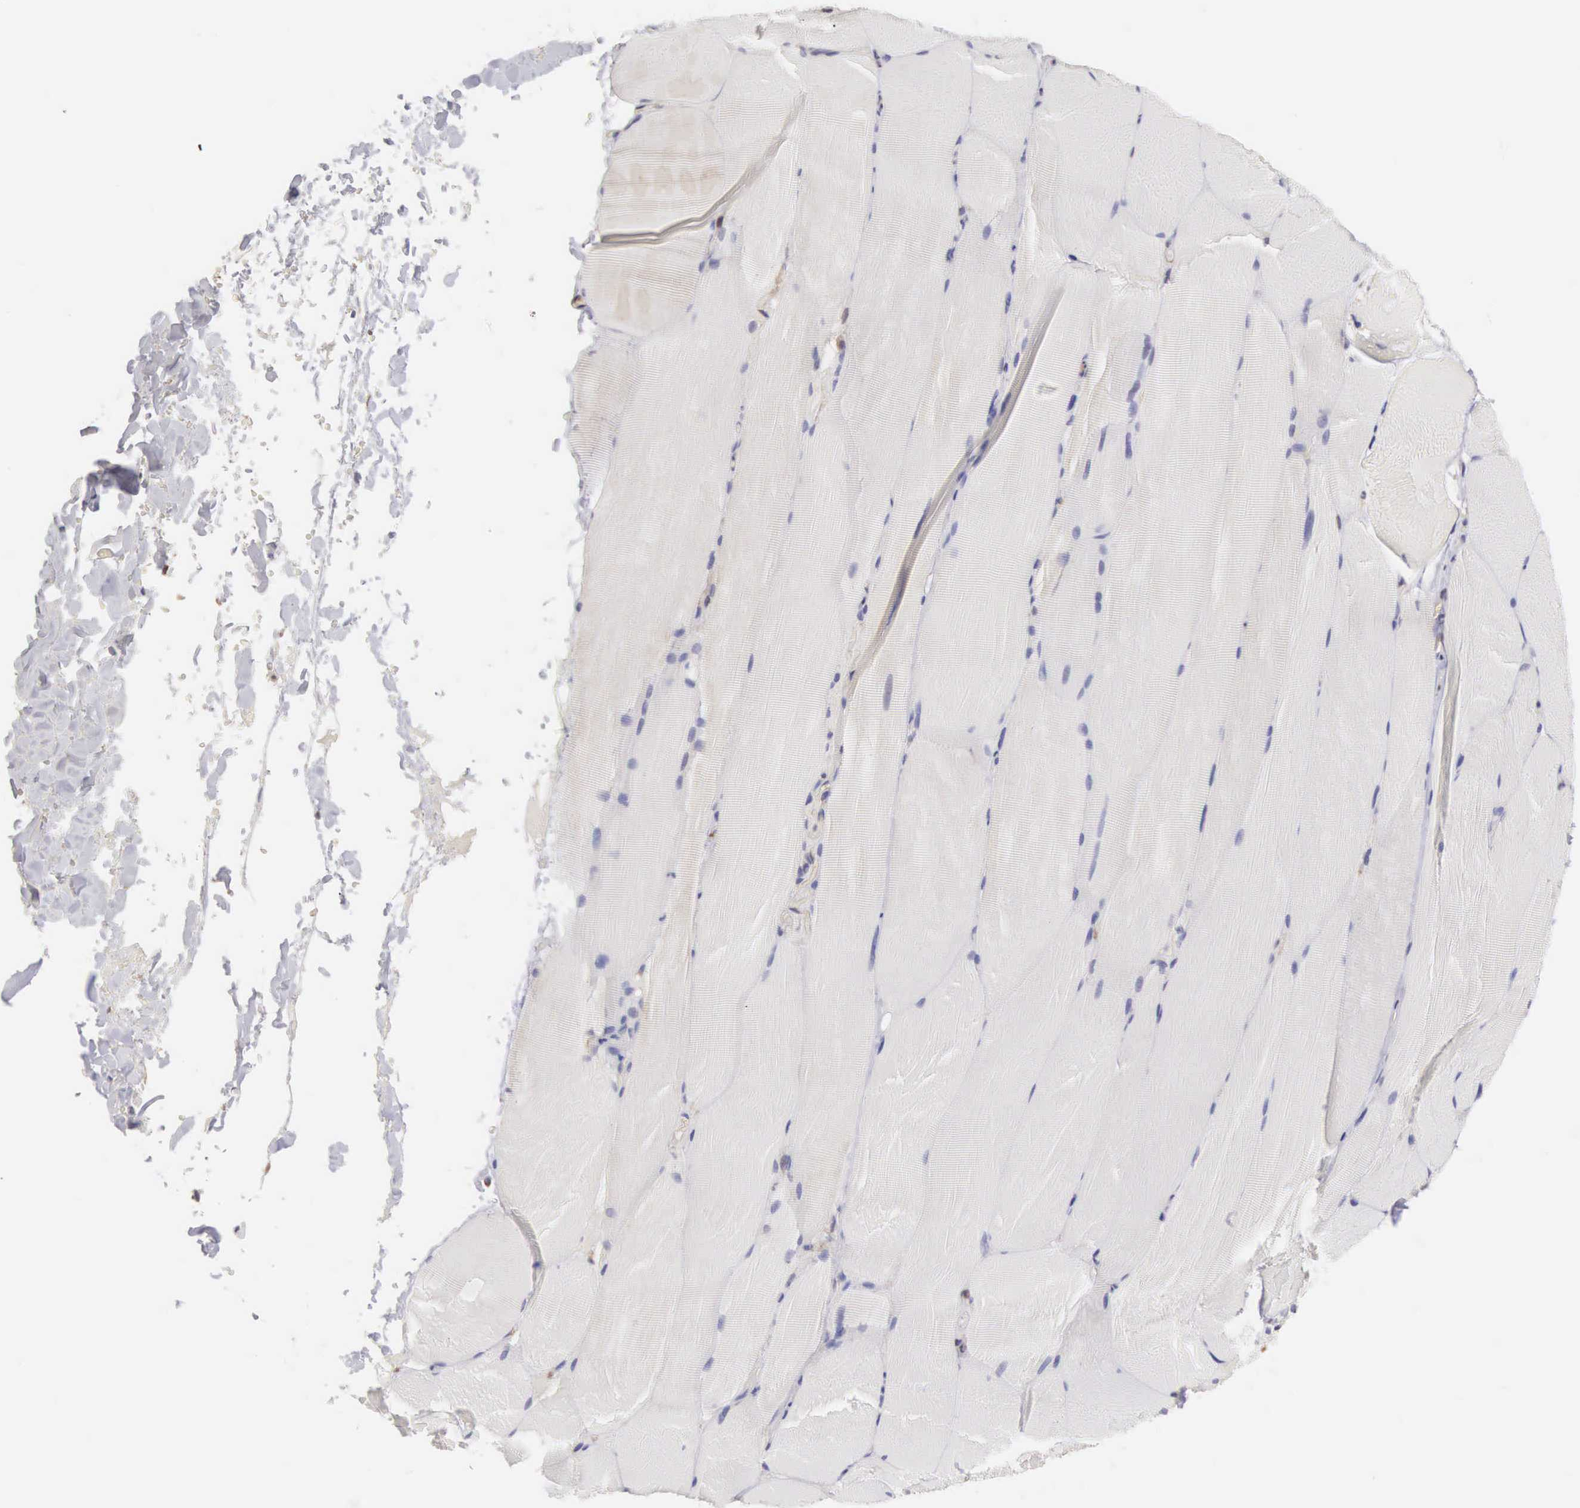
{"staining": {"intensity": "negative", "quantity": "none", "location": "none"}, "tissue": "skeletal muscle", "cell_type": "Myocytes", "image_type": "normal", "snomed": [{"axis": "morphology", "description": "Normal tissue, NOS"}, {"axis": "topography", "description": "Skeletal muscle"}], "caption": "High power microscopy micrograph of an IHC micrograph of benign skeletal muscle, revealing no significant expression in myocytes.", "gene": "DHRS1", "patient": {"sex": "male", "age": 71}}